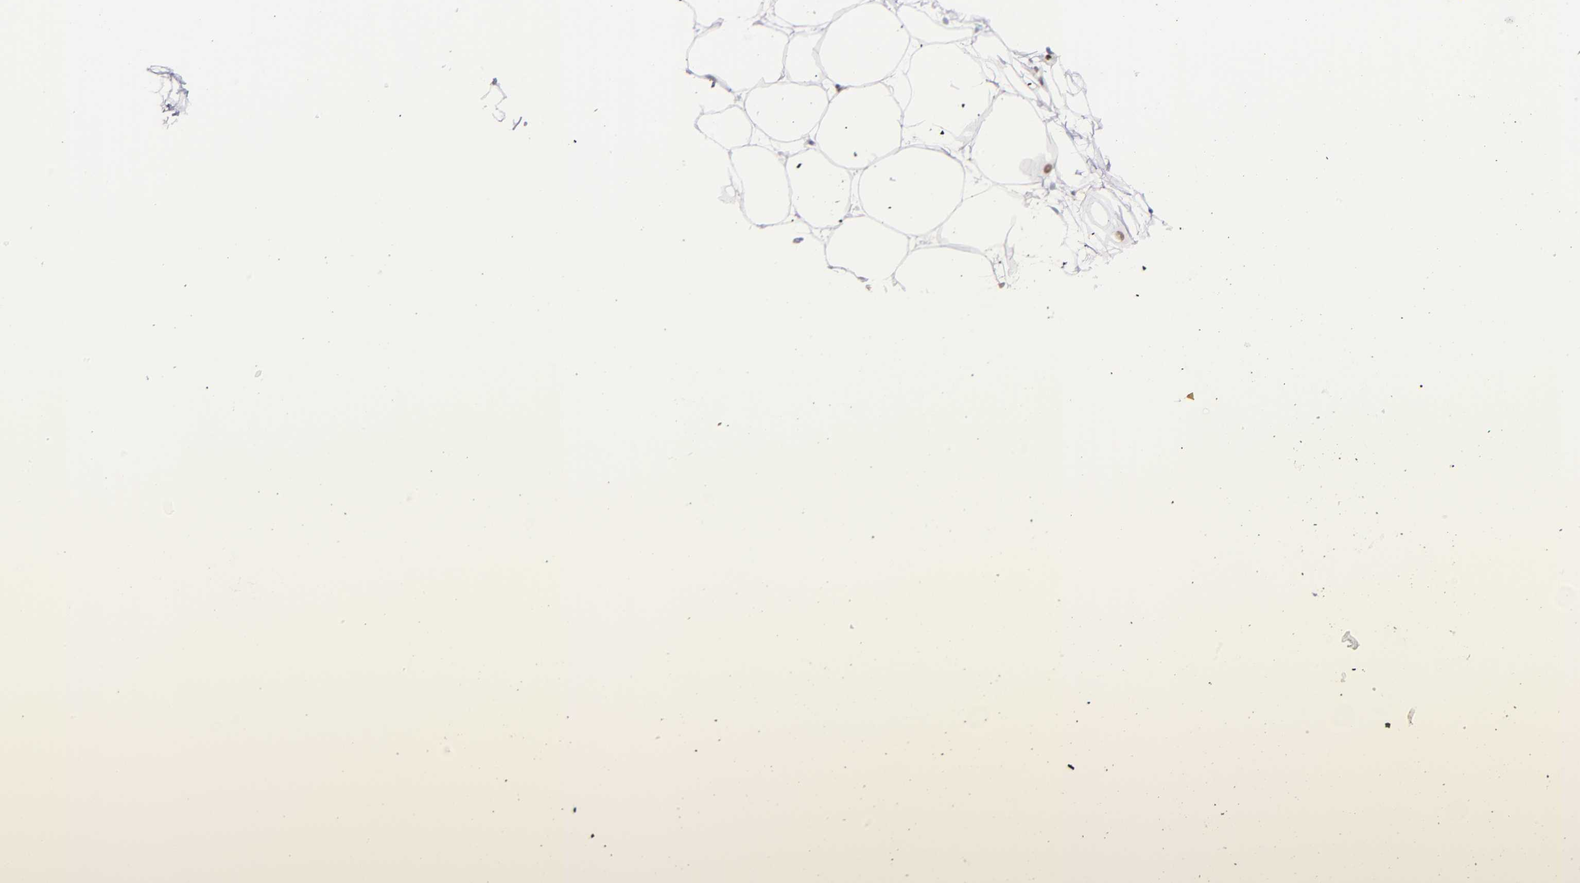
{"staining": {"intensity": "negative", "quantity": "none", "location": "none"}, "tissue": "adipose tissue", "cell_type": "Adipocytes", "image_type": "normal", "snomed": [{"axis": "morphology", "description": "Normal tissue, NOS"}, {"axis": "topography", "description": "Breast"}], "caption": "Histopathology image shows no significant protein expression in adipocytes of unremarkable adipose tissue. (DAB immunohistochemistry with hematoxylin counter stain).", "gene": "SRF", "patient": {"sex": "female", "age": 22}}